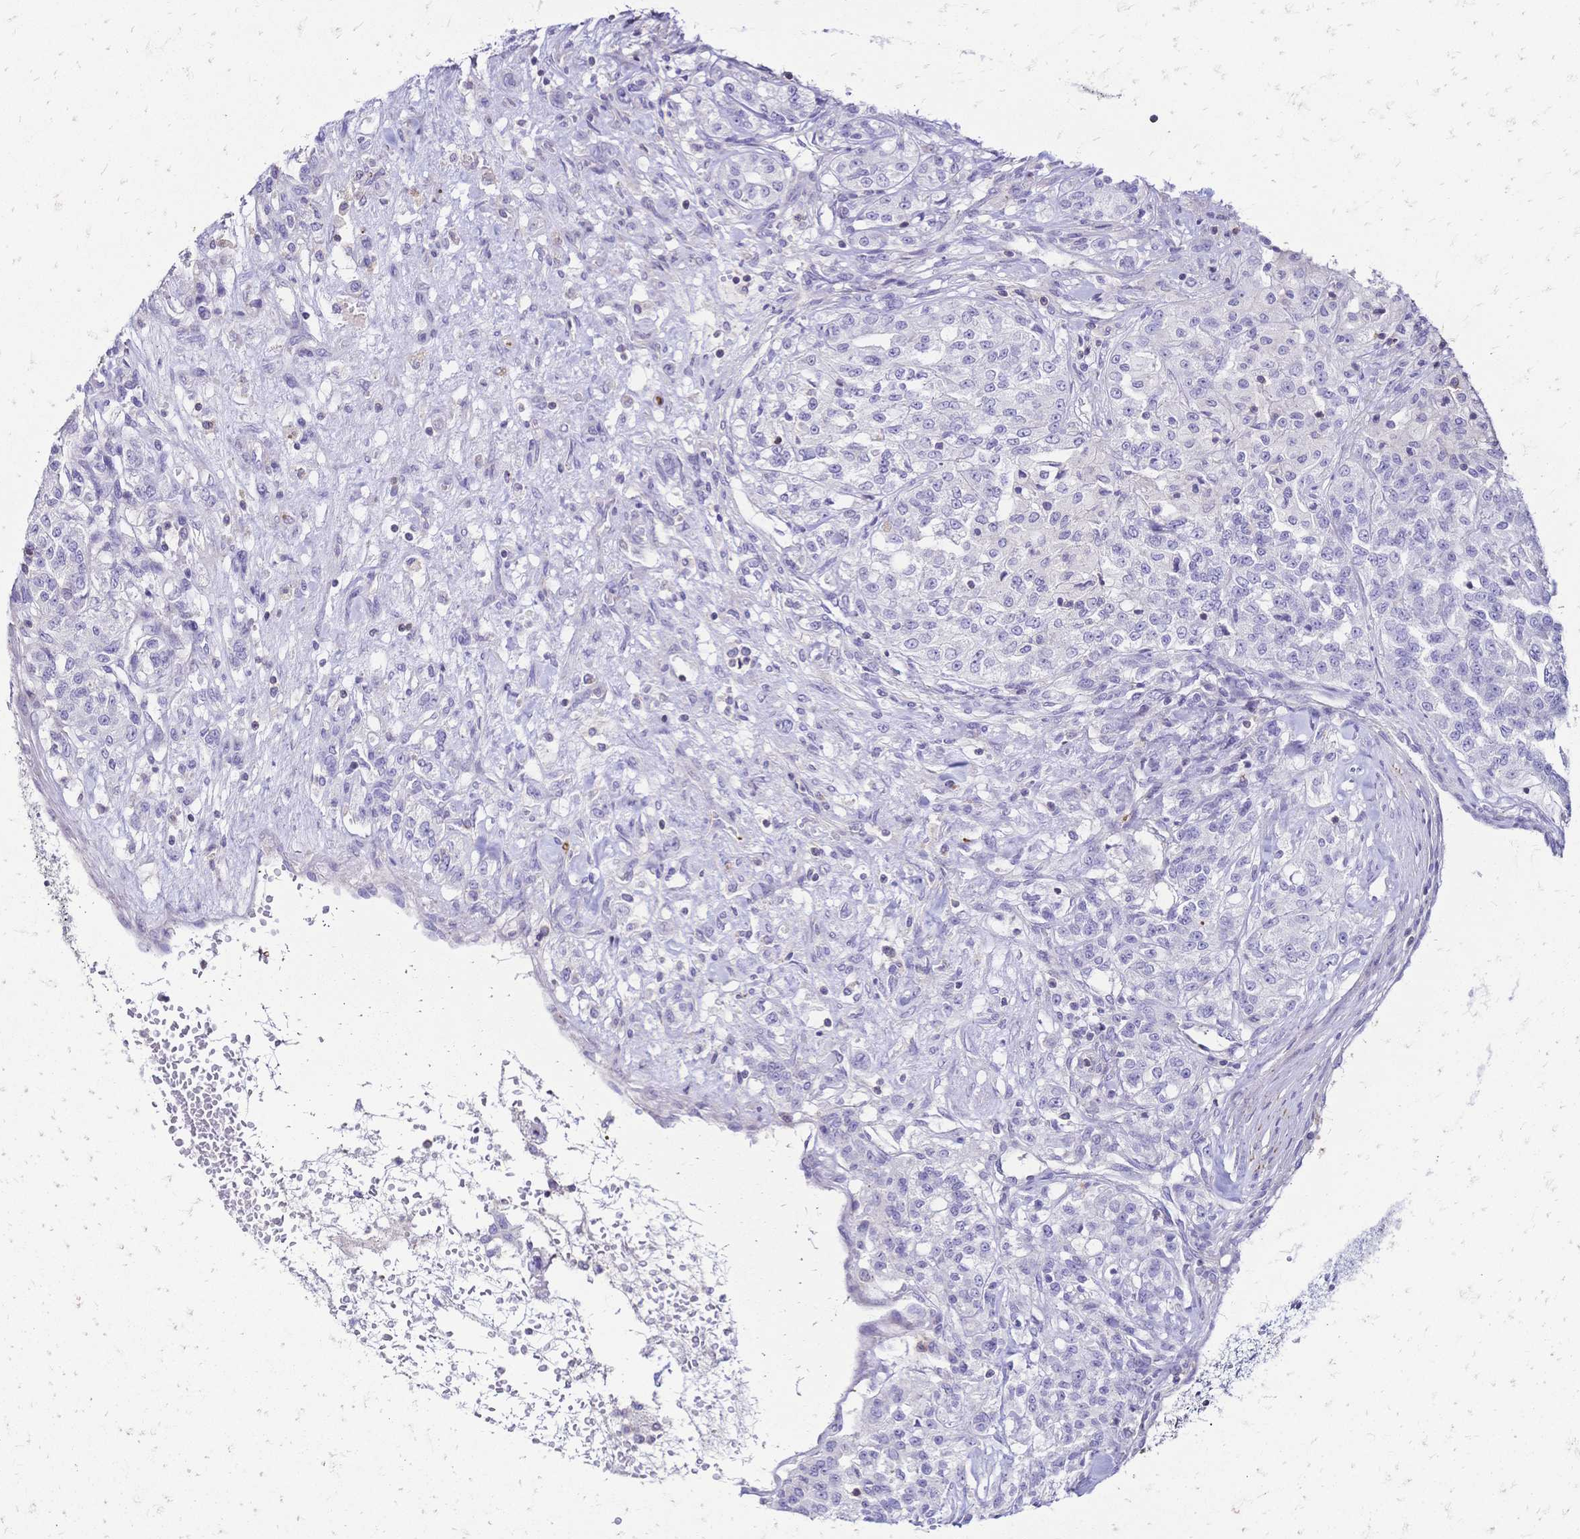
{"staining": {"intensity": "negative", "quantity": "none", "location": "none"}, "tissue": "renal cancer", "cell_type": "Tumor cells", "image_type": "cancer", "snomed": [{"axis": "morphology", "description": "Adenocarcinoma, NOS"}, {"axis": "topography", "description": "Kidney"}], "caption": "Immunohistochemical staining of human renal cancer exhibits no significant positivity in tumor cells. (DAB IHC visualized using brightfield microscopy, high magnification).", "gene": "IL2RA", "patient": {"sex": "female", "age": 63}}